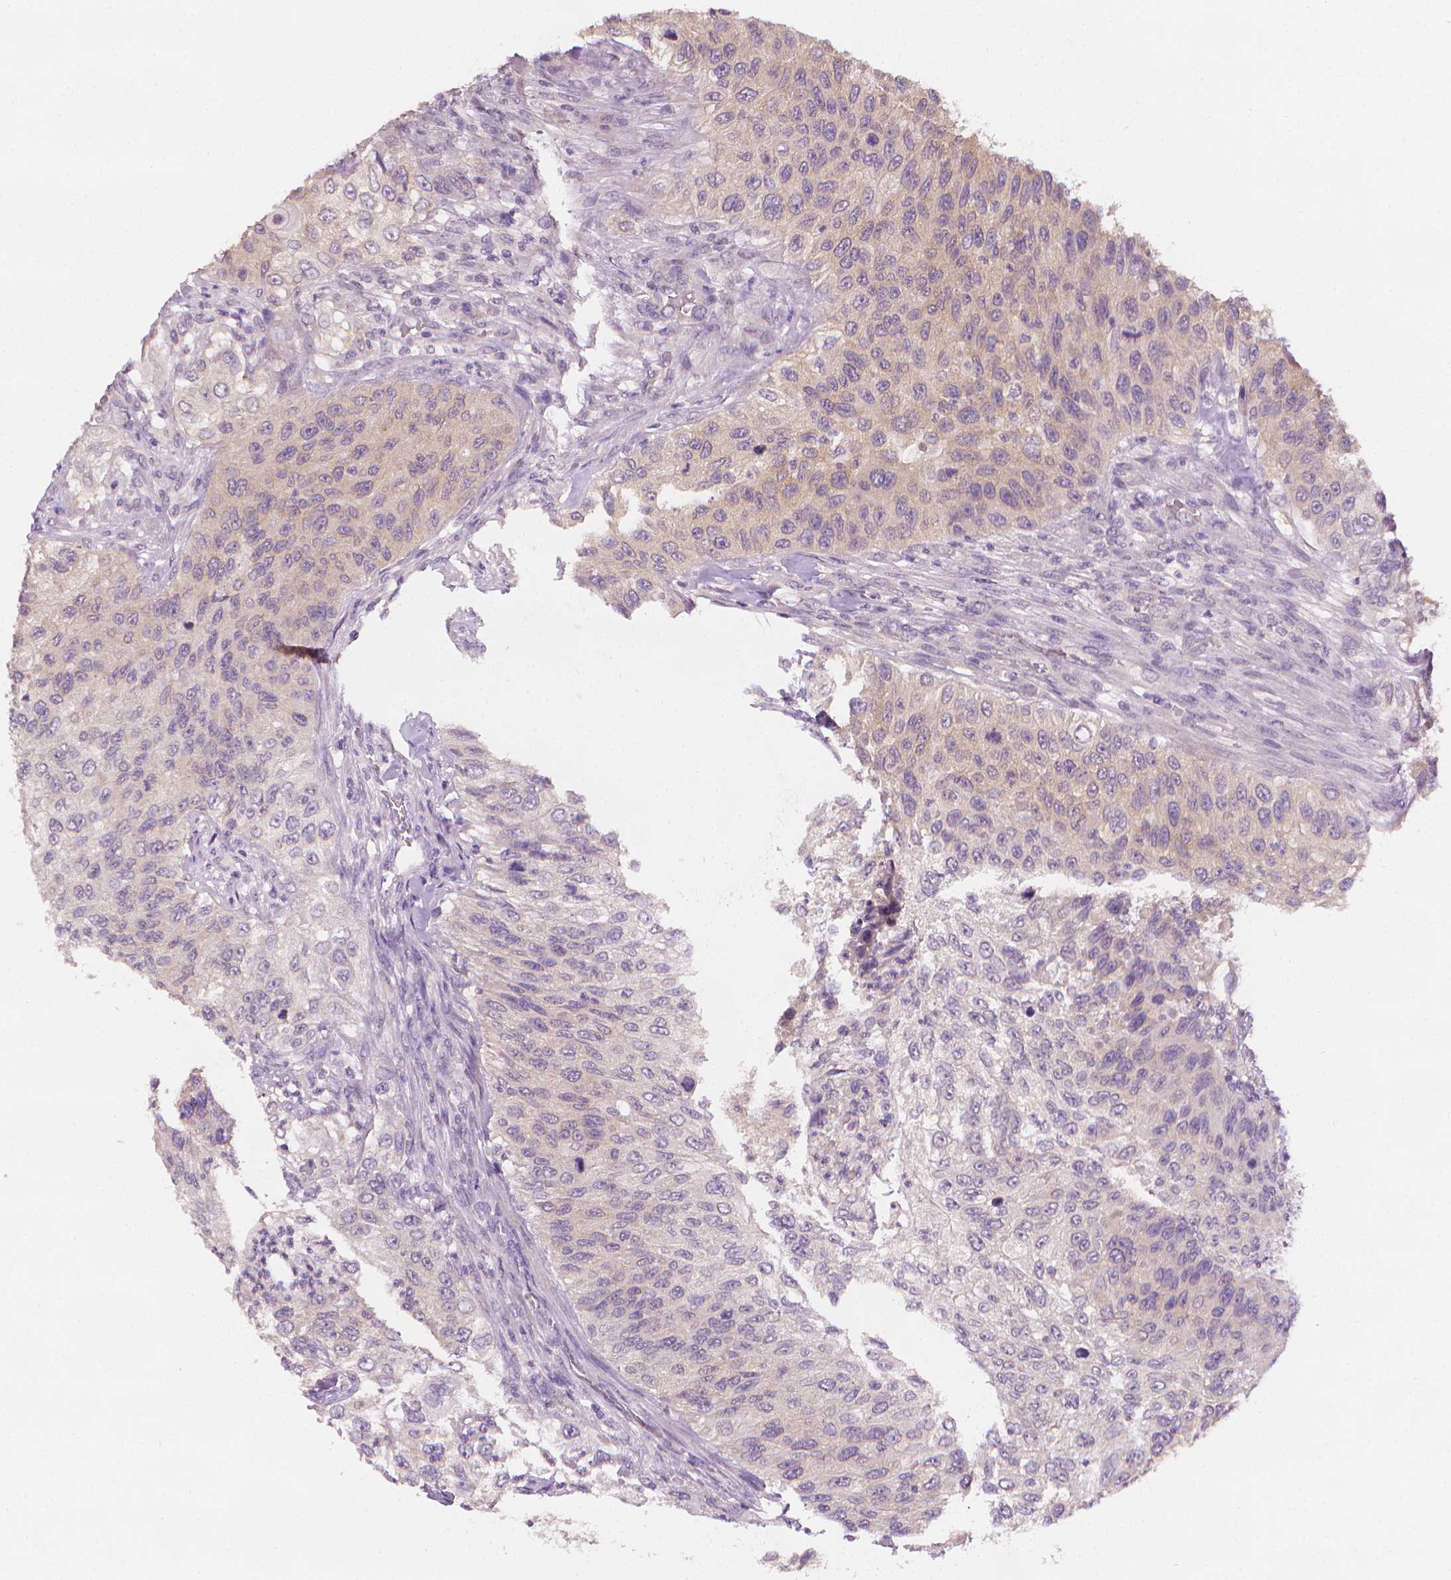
{"staining": {"intensity": "negative", "quantity": "none", "location": "none"}, "tissue": "urothelial cancer", "cell_type": "Tumor cells", "image_type": "cancer", "snomed": [{"axis": "morphology", "description": "Urothelial carcinoma, High grade"}, {"axis": "topography", "description": "Urinary bladder"}], "caption": "High power microscopy histopathology image of an immunohistochemistry image of urothelial cancer, revealing no significant expression in tumor cells. (Brightfield microscopy of DAB (3,3'-diaminobenzidine) IHC at high magnification).", "gene": "FASN", "patient": {"sex": "female", "age": 60}}